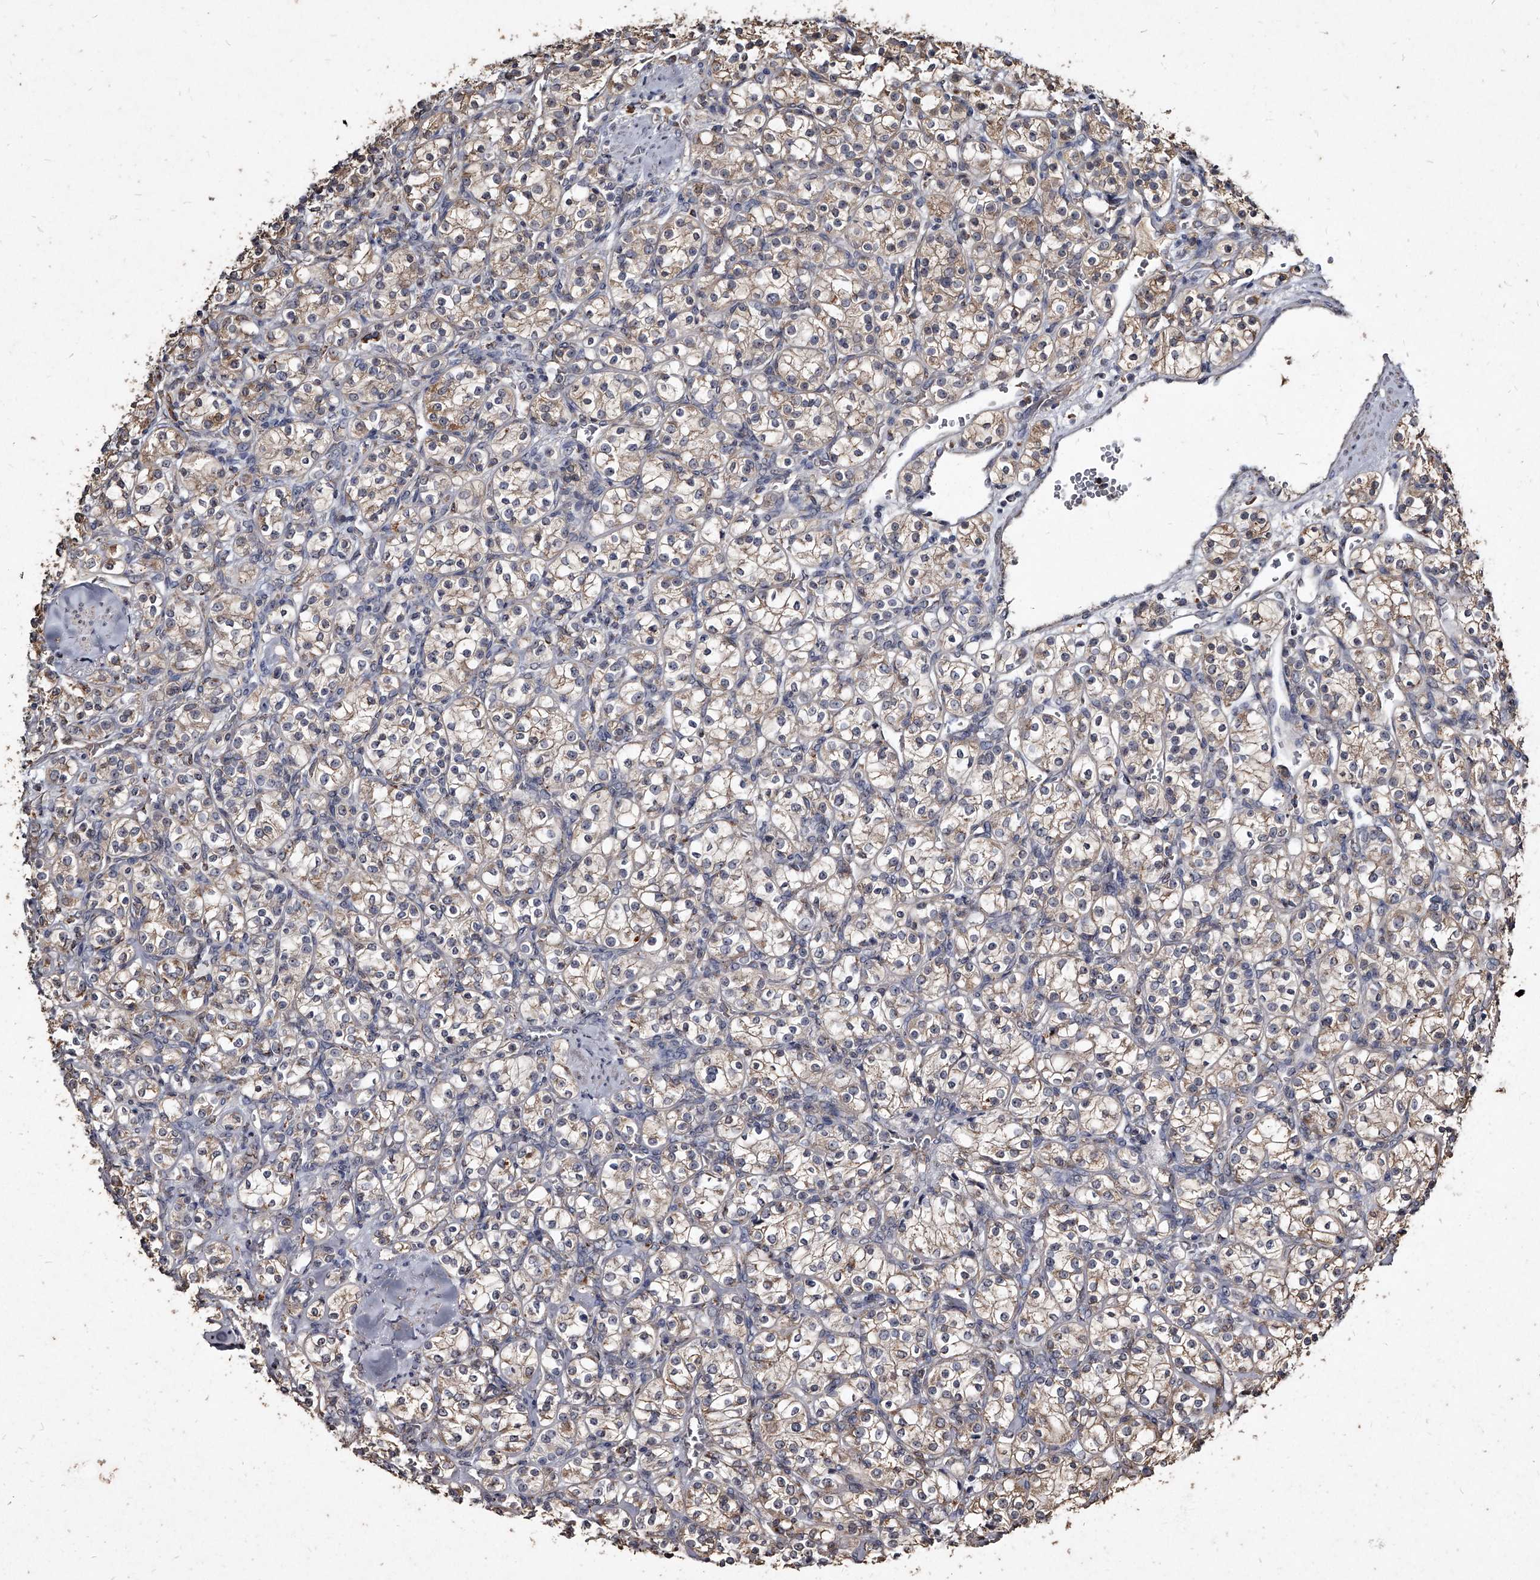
{"staining": {"intensity": "weak", "quantity": ">75%", "location": "cytoplasmic/membranous"}, "tissue": "renal cancer", "cell_type": "Tumor cells", "image_type": "cancer", "snomed": [{"axis": "morphology", "description": "Adenocarcinoma, NOS"}, {"axis": "topography", "description": "Kidney"}], "caption": "Immunohistochemical staining of human renal adenocarcinoma reveals low levels of weak cytoplasmic/membranous protein staining in approximately >75% of tumor cells.", "gene": "GPR183", "patient": {"sex": "male", "age": 77}}